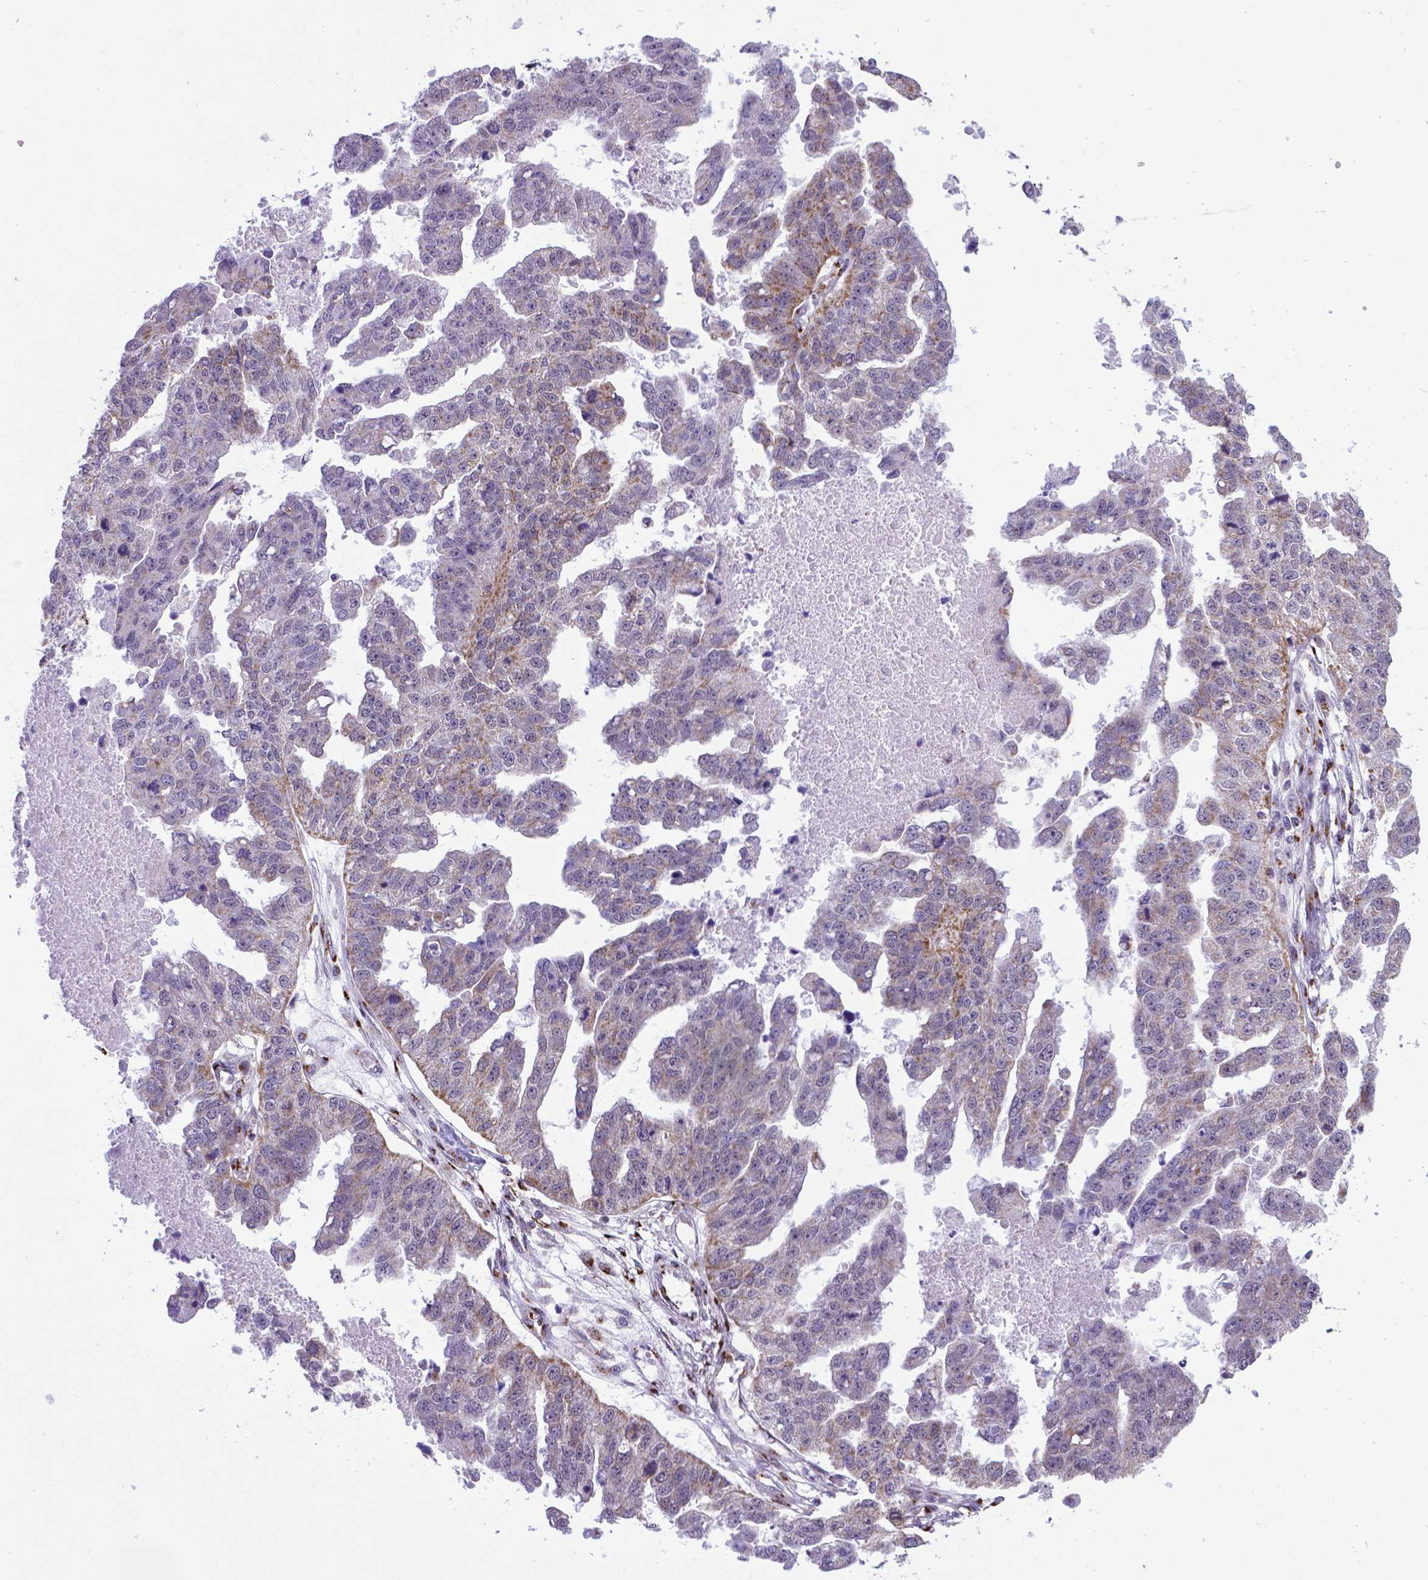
{"staining": {"intensity": "moderate", "quantity": "<25%", "location": "cytoplasmic/membranous"}, "tissue": "ovarian cancer", "cell_type": "Tumor cells", "image_type": "cancer", "snomed": [{"axis": "morphology", "description": "Cystadenocarcinoma, serous, NOS"}, {"axis": "topography", "description": "Ovary"}], "caption": "Immunohistochemistry (IHC) image of neoplastic tissue: human ovarian cancer (serous cystadenocarcinoma) stained using immunohistochemistry demonstrates low levels of moderate protein expression localized specifically in the cytoplasmic/membranous of tumor cells, appearing as a cytoplasmic/membranous brown color.", "gene": "MRPL10", "patient": {"sex": "female", "age": 58}}